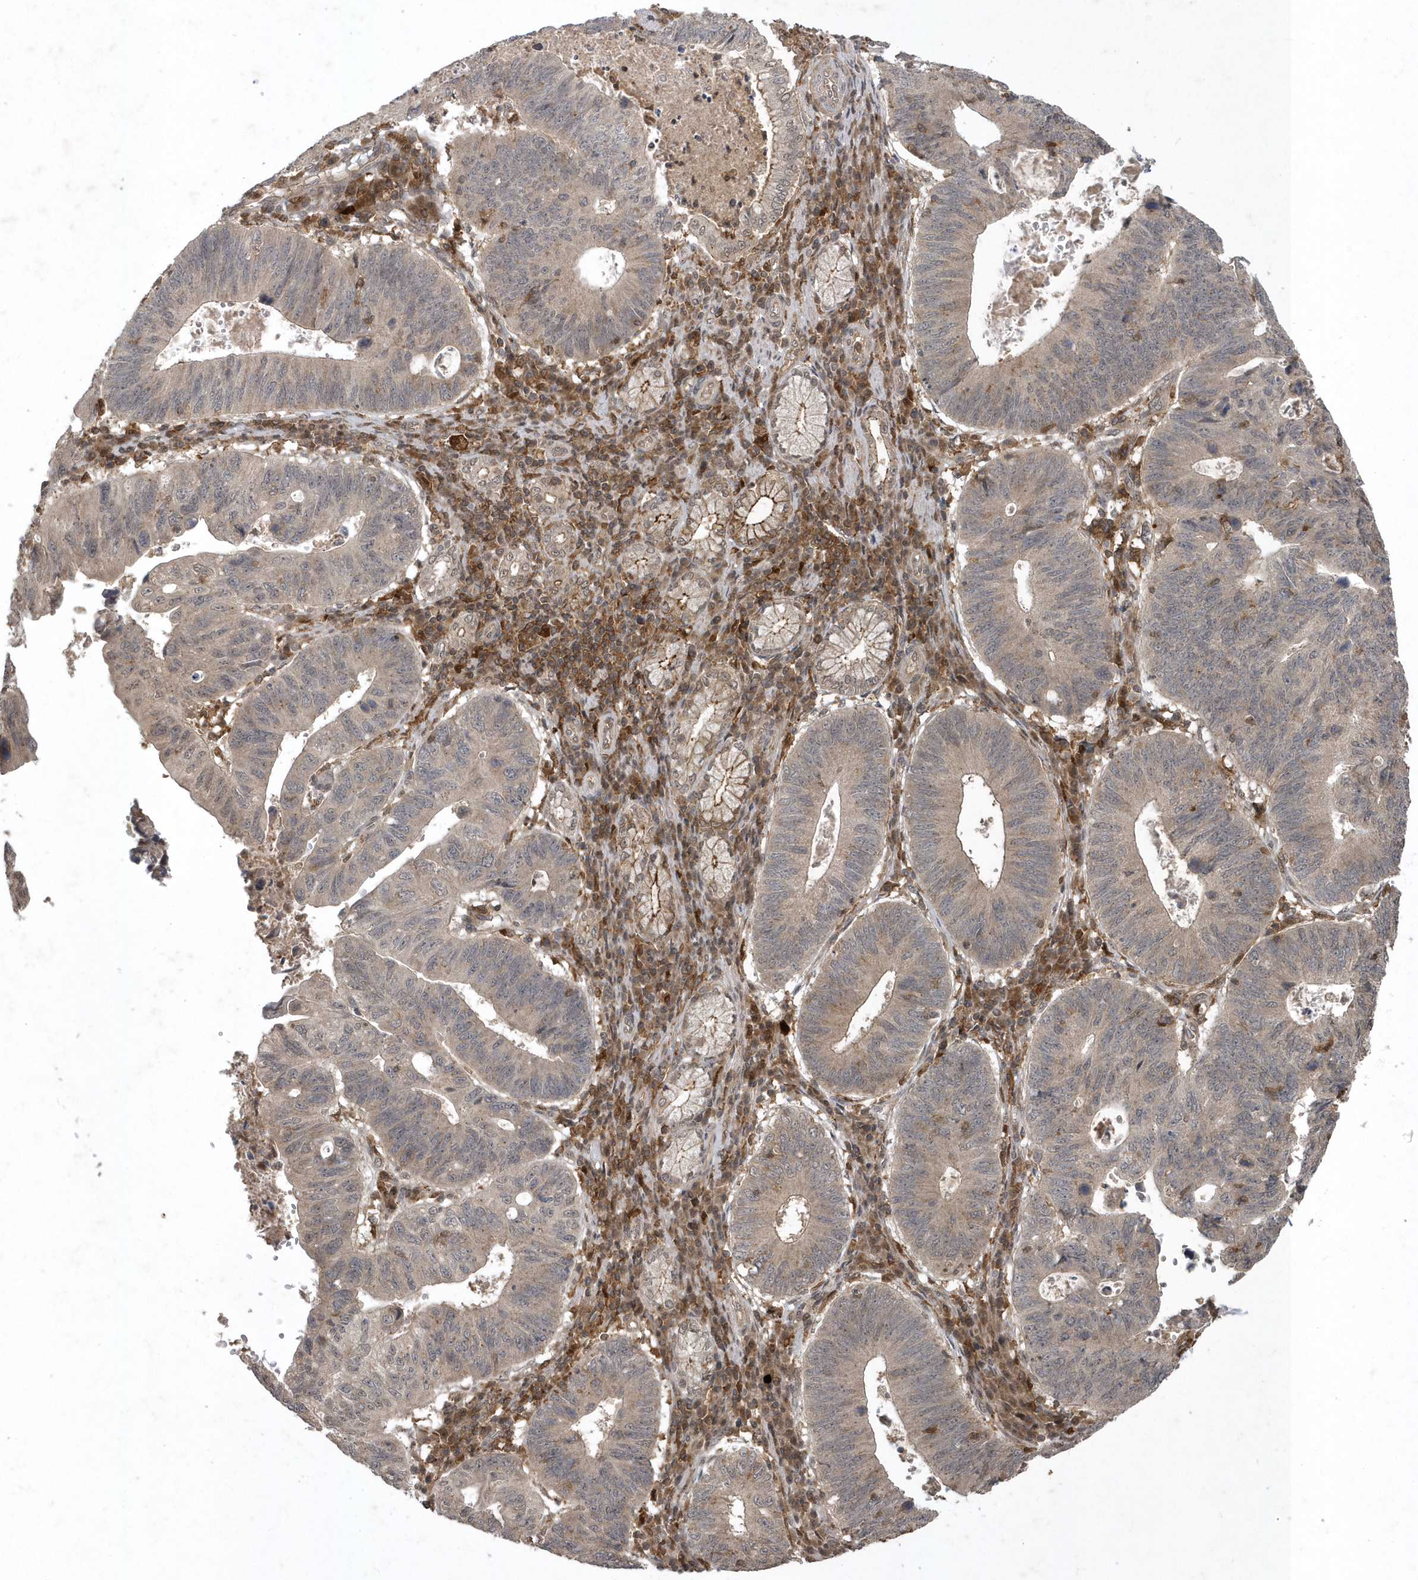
{"staining": {"intensity": "weak", "quantity": "25%-75%", "location": "cytoplasmic/membranous,nuclear"}, "tissue": "stomach cancer", "cell_type": "Tumor cells", "image_type": "cancer", "snomed": [{"axis": "morphology", "description": "Adenocarcinoma, NOS"}, {"axis": "topography", "description": "Stomach"}], "caption": "IHC staining of stomach cancer (adenocarcinoma), which displays low levels of weak cytoplasmic/membranous and nuclear expression in approximately 25%-75% of tumor cells indicating weak cytoplasmic/membranous and nuclear protein staining. The staining was performed using DAB (brown) for protein detection and nuclei were counterstained in hematoxylin (blue).", "gene": "LACC1", "patient": {"sex": "male", "age": 59}}